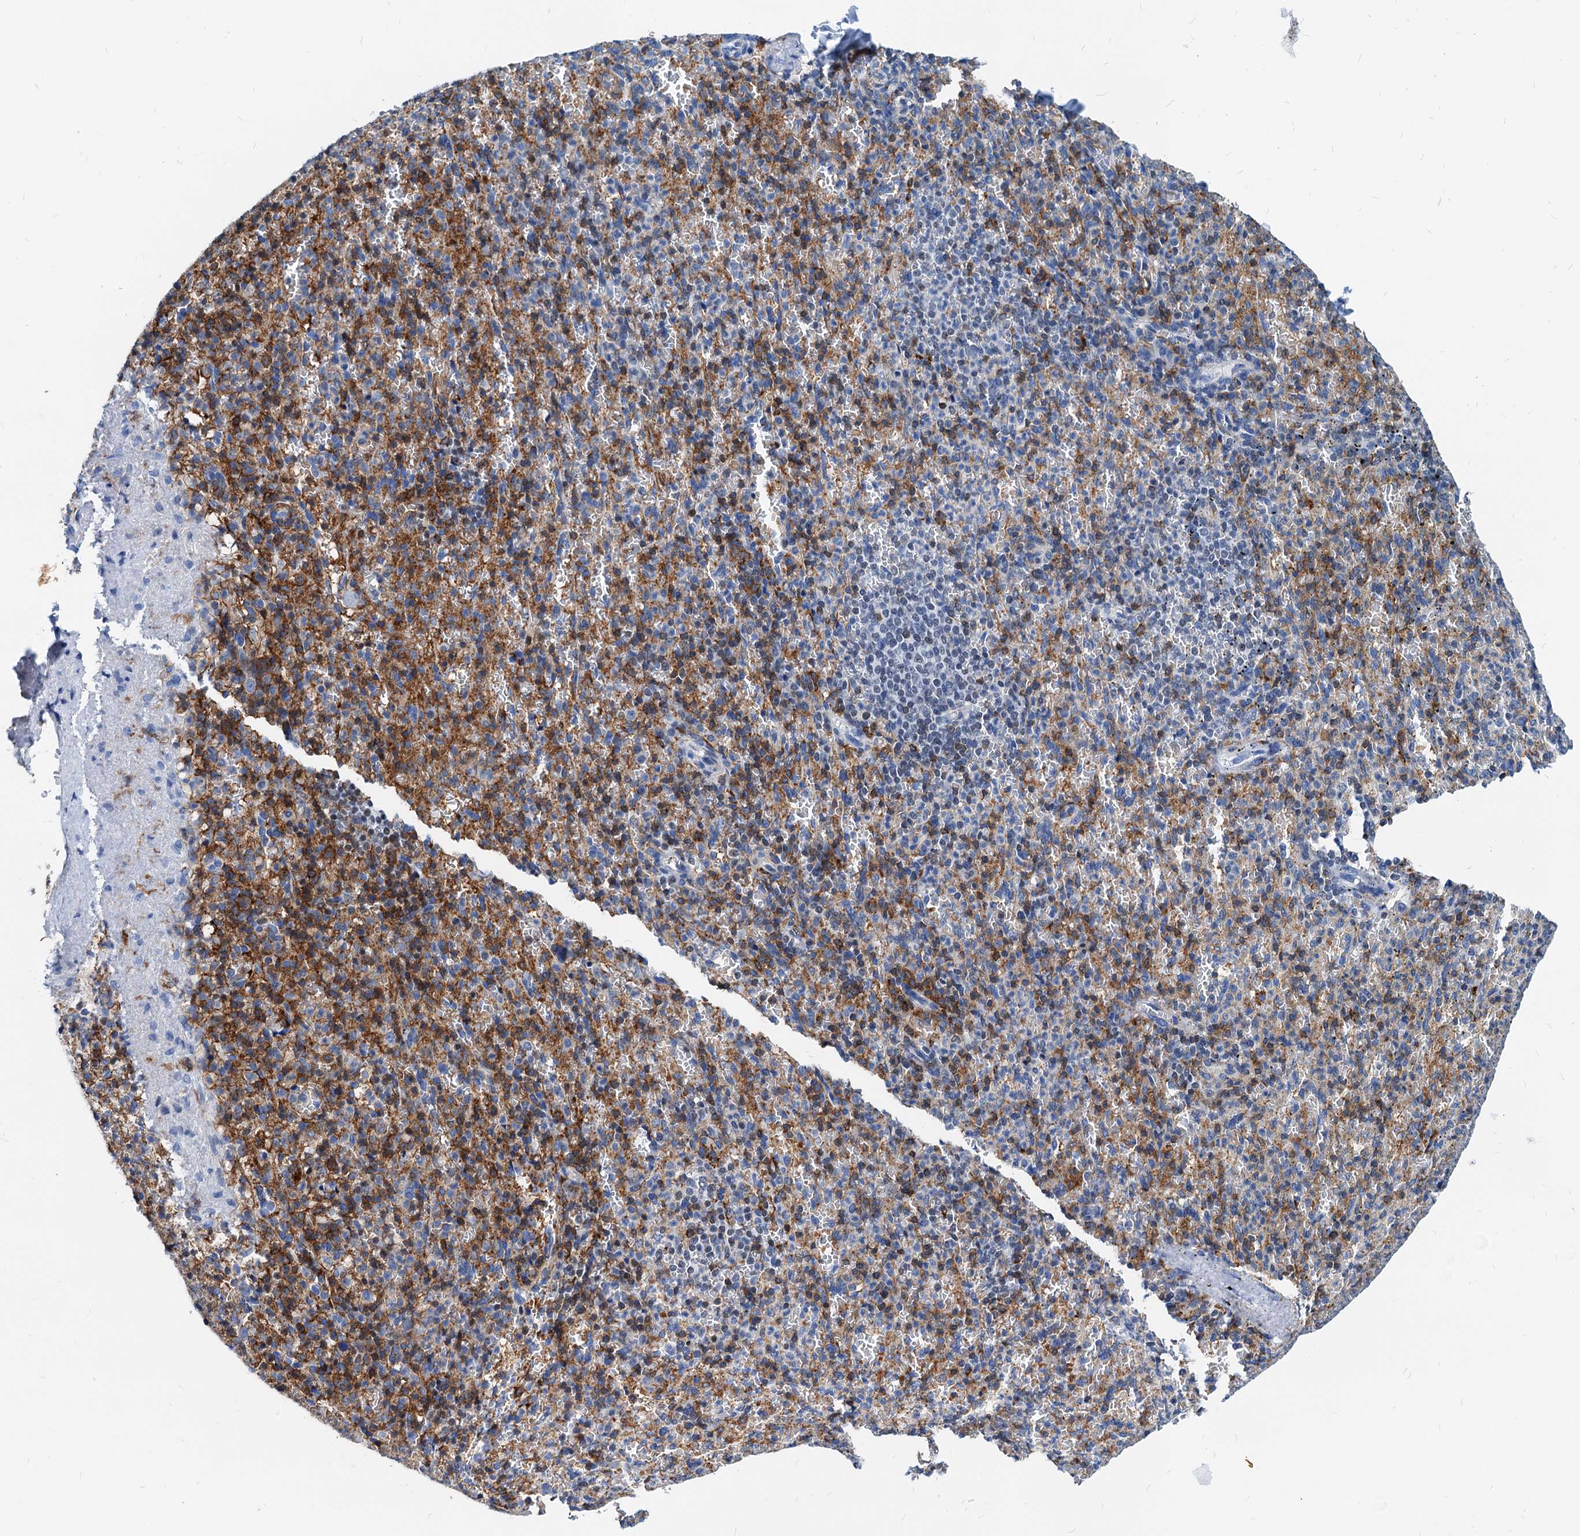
{"staining": {"intensity": "strong", "quantity": "<25%", "location": "cytoplasmic/membranous"}, "tissue": "spleen", "cell_type": "Cells in red pulp", "image_type": "normal", "snomed": [{"axis": "morphology", "description": "Normal tissue, NOS"}, {"axis": "topography", "description": "Spleen"}], "caption": "Immunohistochemistry (IHC) (DAB (3,3'-diaminobenzidine)) staining of benign human spleen reveals strong cytoplasmic/membranous protein expression in about <25% of cells in red pulp.", "gene": "LCP2", "patient": {"sex": "female", "age": 74}}